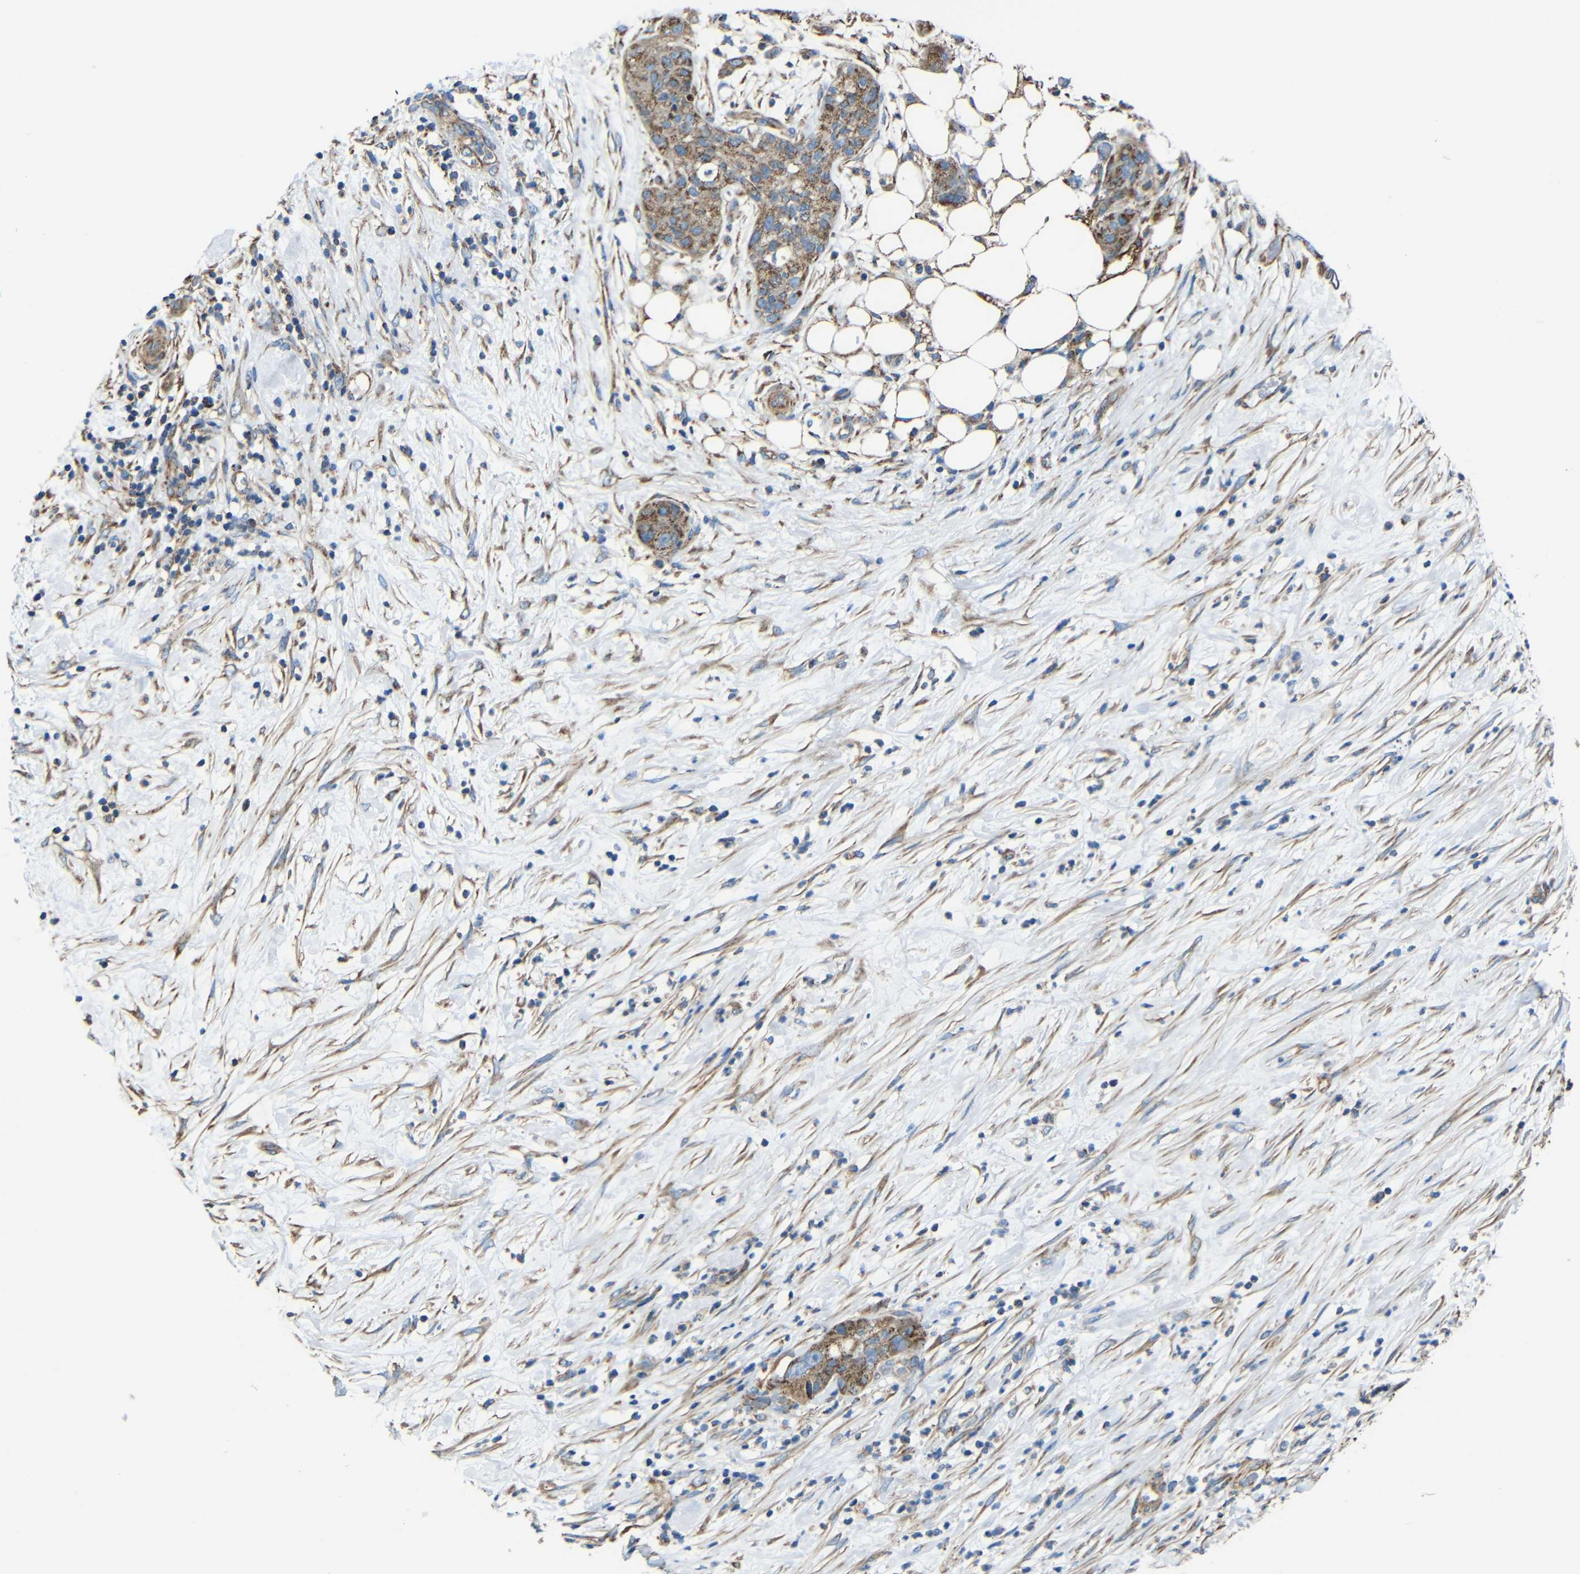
{"staining": {"intensity": "strong", "quantity": ">75%", "location": "cytoplasmic/membranous"}, "tissue": "pancreatic cancer", "cell_type": "Tumor cells", "image_type": "cancer", "snomed": [{"axis": "morphology", "description": "Adenocarcinoma, NOS"}, {"axis": "topography", "description": "Pancreas"}], "caption": "This image exhibits pancreatic cancer stained with immunohistochemistry (IHC) to label a protein in brown. The cytoplasmic/membranous of tumor cells show strong positivity for the protein. Nuclei are counter-stained blue.", "gene": "INTS6L", "patient": {"sex": "female", "age": 78}}